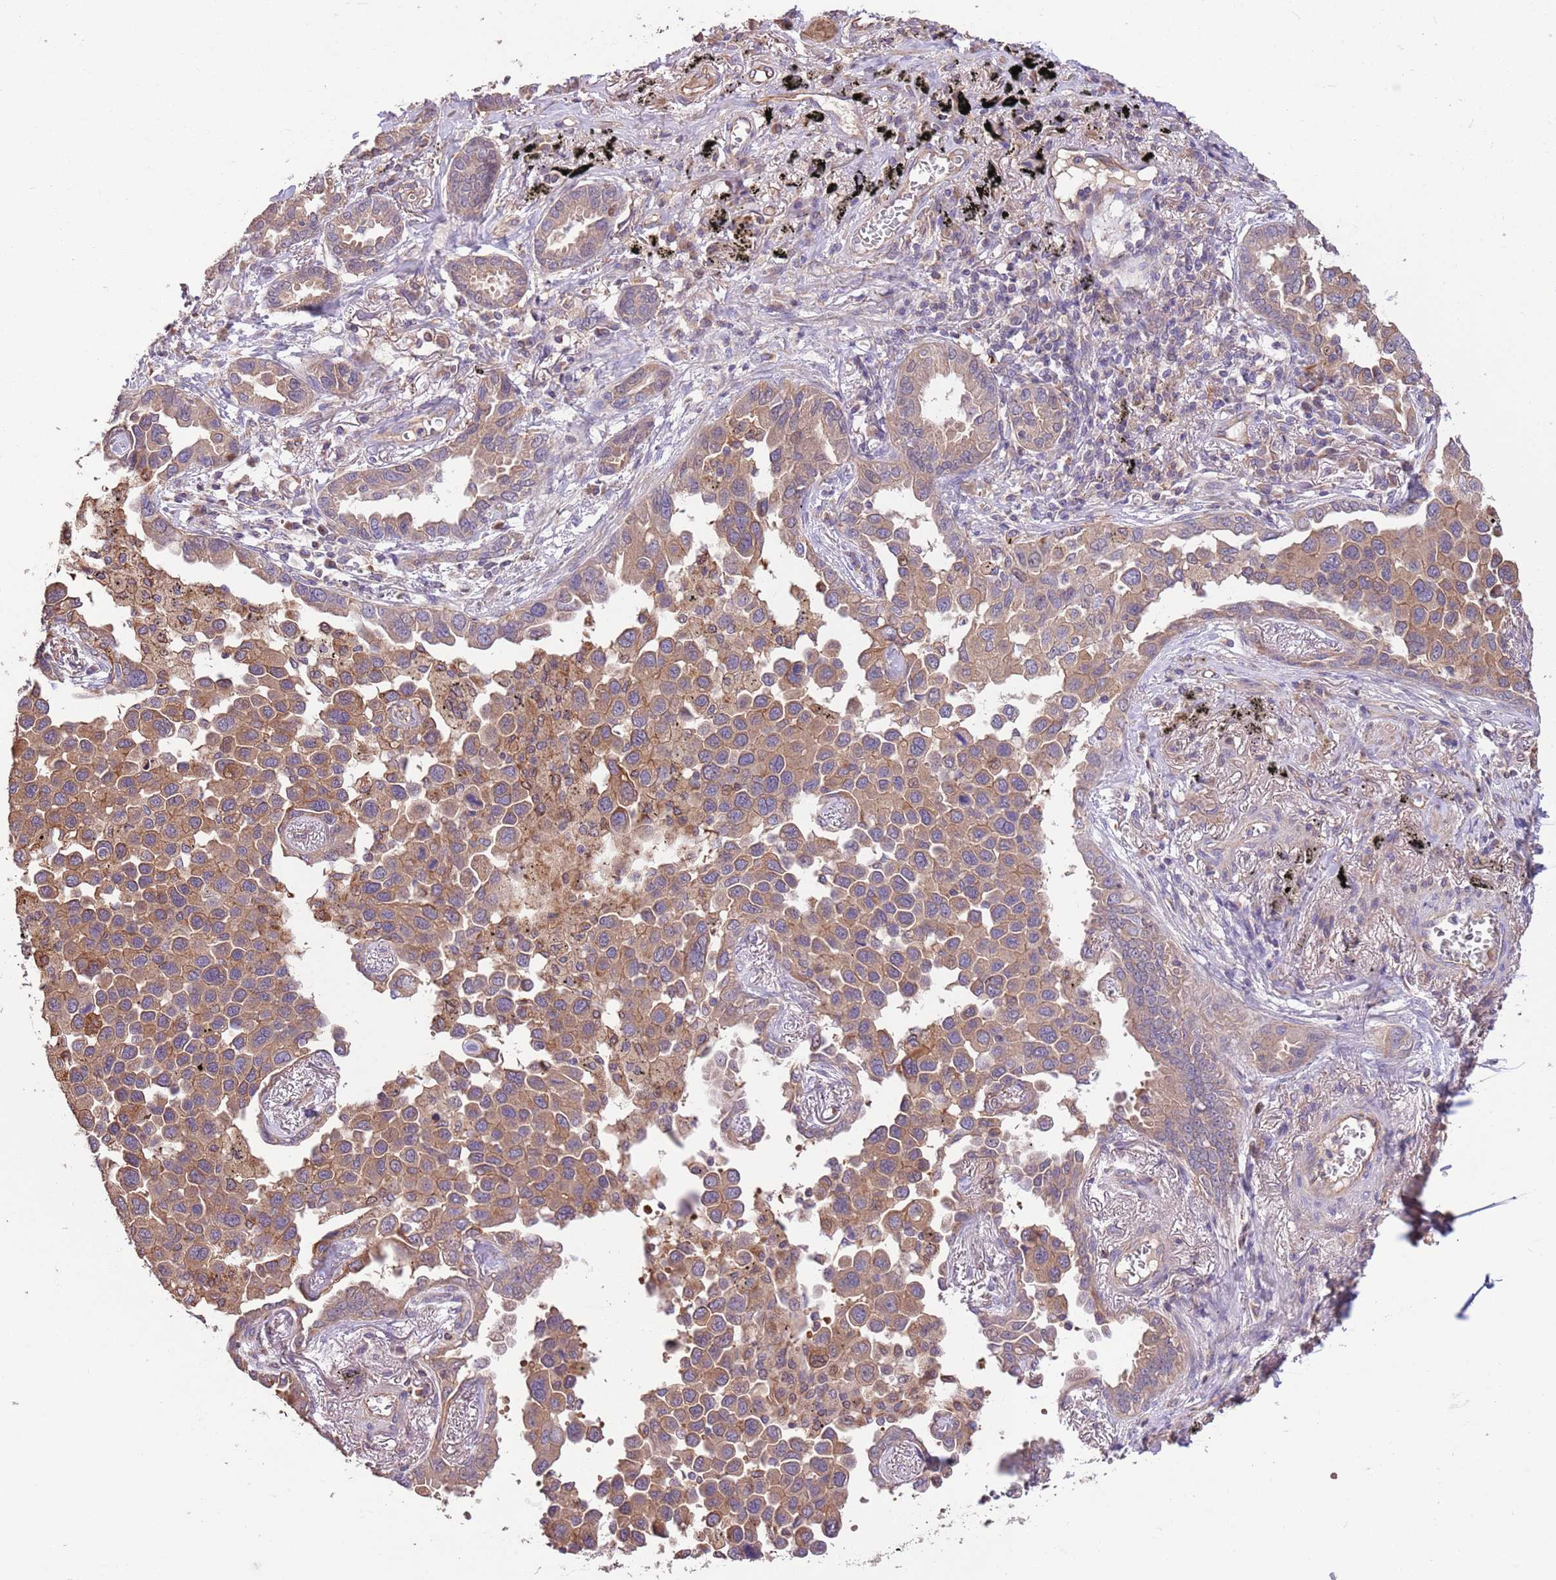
{"staining": {"intensity": "weak", "quantity": ">75%", "location": "cytoplasmic/membranous"}, "tissue": "lung cancer", "cell_type": "Tumor cells", "image_type": "cancer", "snomed": [{"axis": "morphology", "description": "Adenocarcinoma, NOS"}, {"axis": "topography", "description": "Lung"}], "caption": "Adenocarcinoma (lung) stained with immunohistochemistry demonstrates weak cytoplasmic/membranous staining in approximately >75% of tumor cells.", "gene": "FAM89B", "patient": {"sex": "male", "age": 67}}